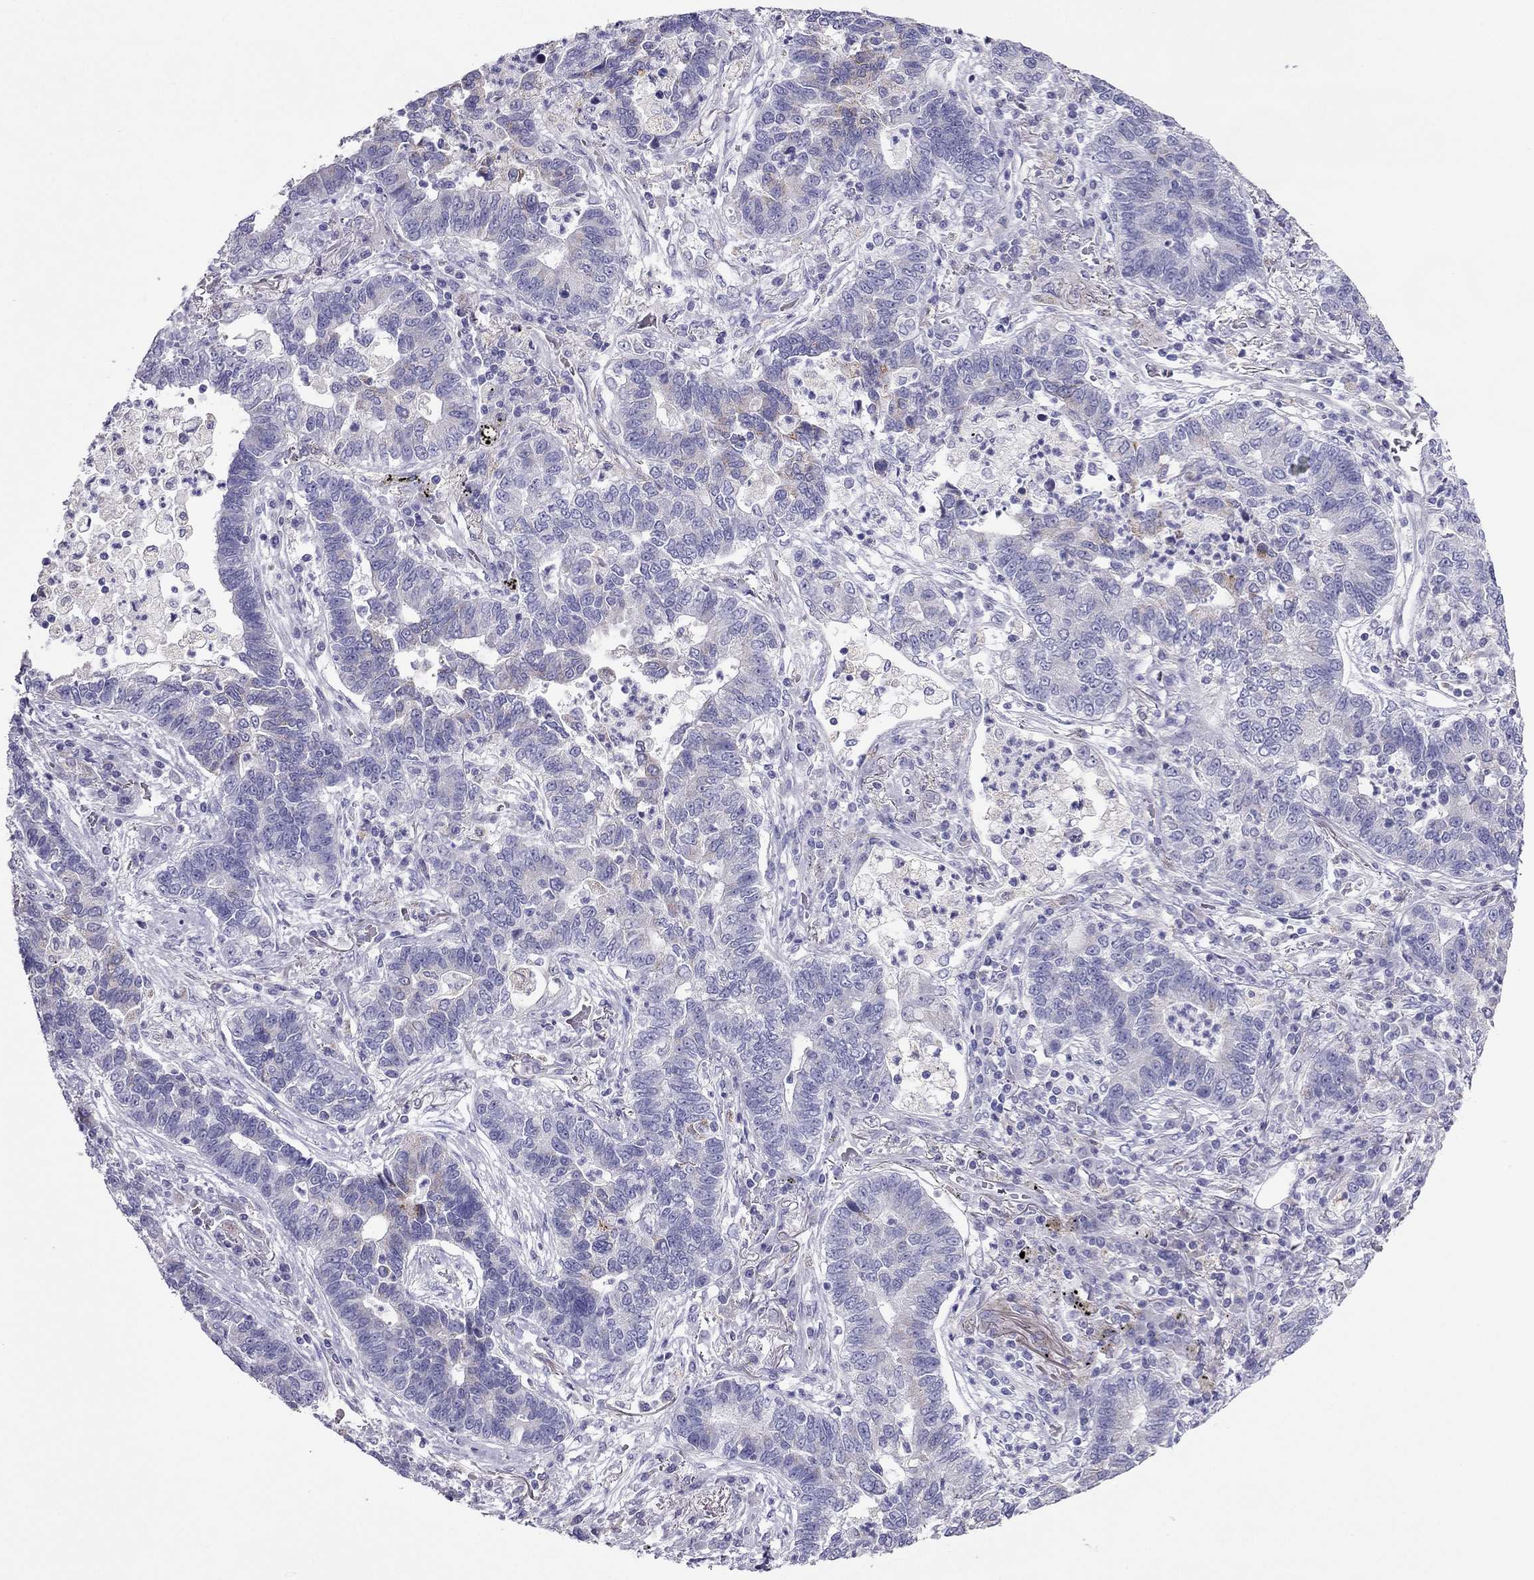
{"staining": {"intensity": "negative", "quantity": "none", "location": "none"}, "tissue": "lung cancer", "cell_type": "Tumor cells", "image_type": "cancer", "snomed": [{"axis": "morphology", "description": "Adenocarcinoma, NOS"}, {"axis": "topography", "description": "Lung"}], "caption": "Immunohistochemical staining of human lung cancer shows no significant positivity in tumor cells.", "gene": "MAEL", "patient": {"sex": "female", "age": 57}}